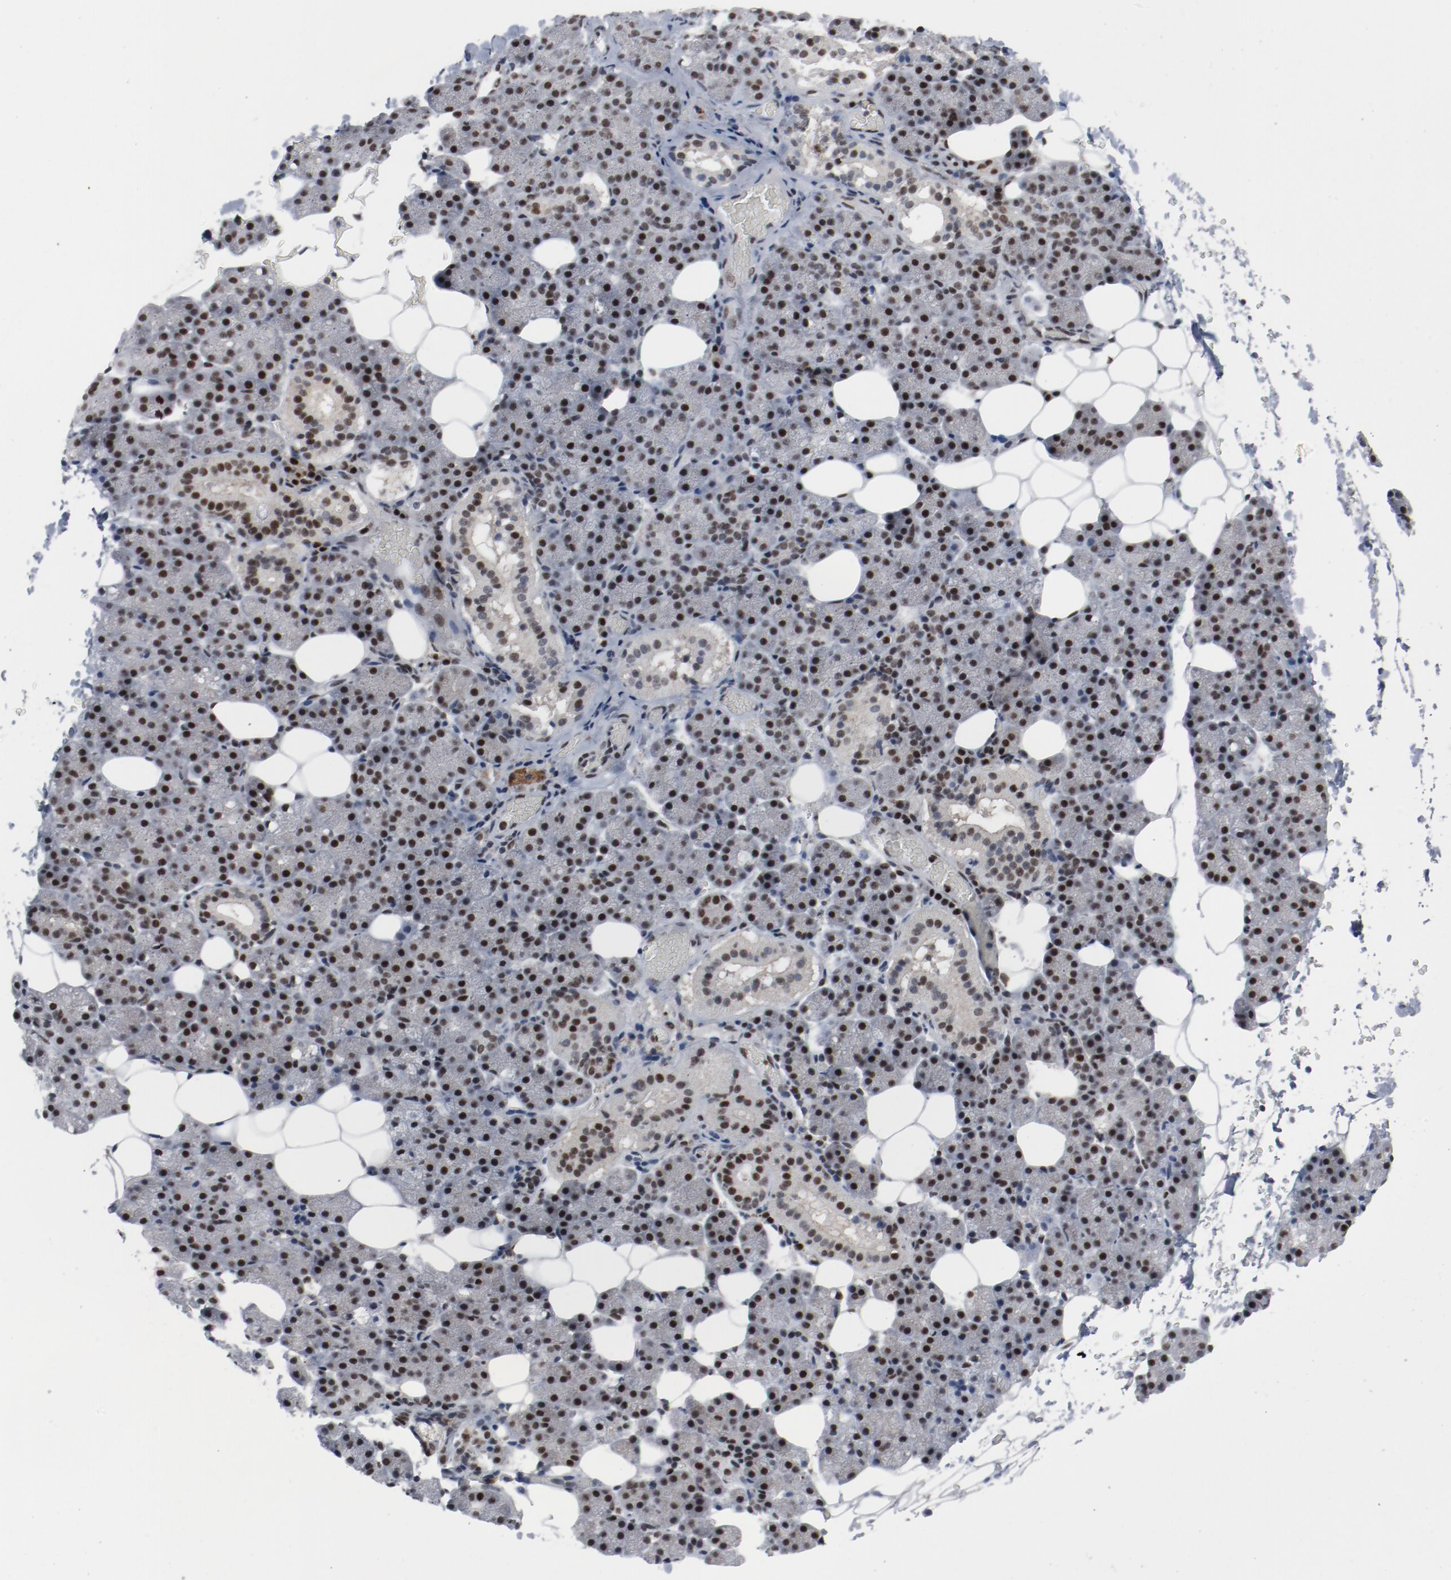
{"staining": {"intensity": "strong", "quantity": ">75%", "location": "nuclear"}, "tissue": "salivary gland", "cell_type": "Glandular cells", "image_type": "normal", "snomed": [{"axis": "morphology", "description": "Normal tissue, NOS"}, {"axis": "topography", "description": "Lymph node"}, {"axis": "topography", "description": "Salivary gland"}], "caption": "DAB (3,3'-diaminobenzidine) immunohistochemical staining of benign salivary gland demonstrates strong nuclear protein staining in approximately >75% of glandular cells.", "gene": "JMJD6", "patient": {"sex": "male", "age": 8}}